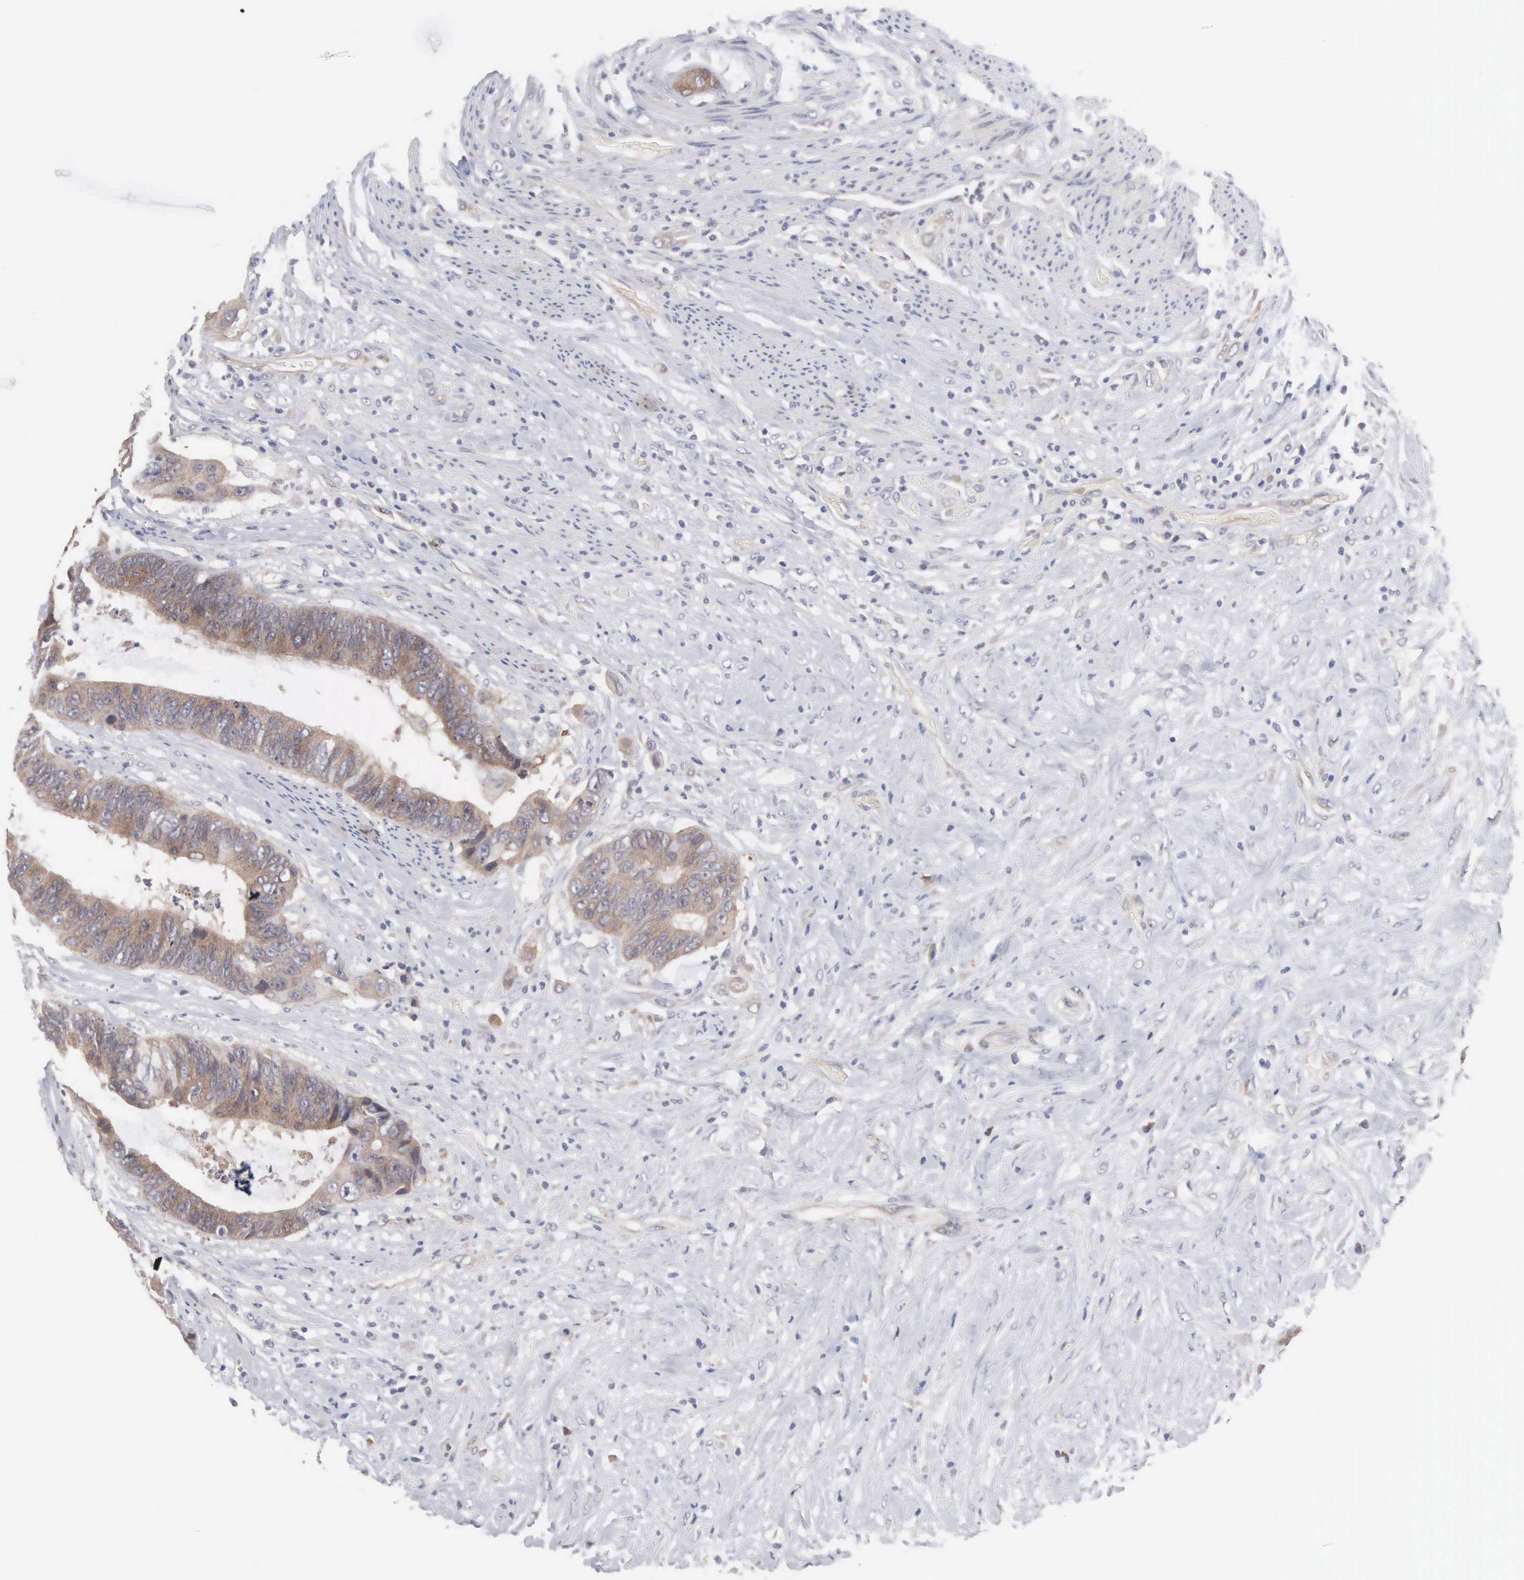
{"staining": {"intensity": "moderate", "quantity": ">75%", "location": "cytoplasmic/membranous"}, "tissue": "colorectal cancer", "cell_type": "Tumor cells", "image_type": "cancer", "snomed": [{"axis": "morphology", "description": "Adenocarcinoma, NOS"}, {"axis": "topography", "description": "Rectum"}], "caption": "DAB immunohistochemical staining of human colorectal adenocarcinoma demonstrates moderate cytoplasmic/membranous protein positivity in approximately >75% of tumor cells.", "gene": "INF2", "patient": {"sex": "female", "age": 65}}